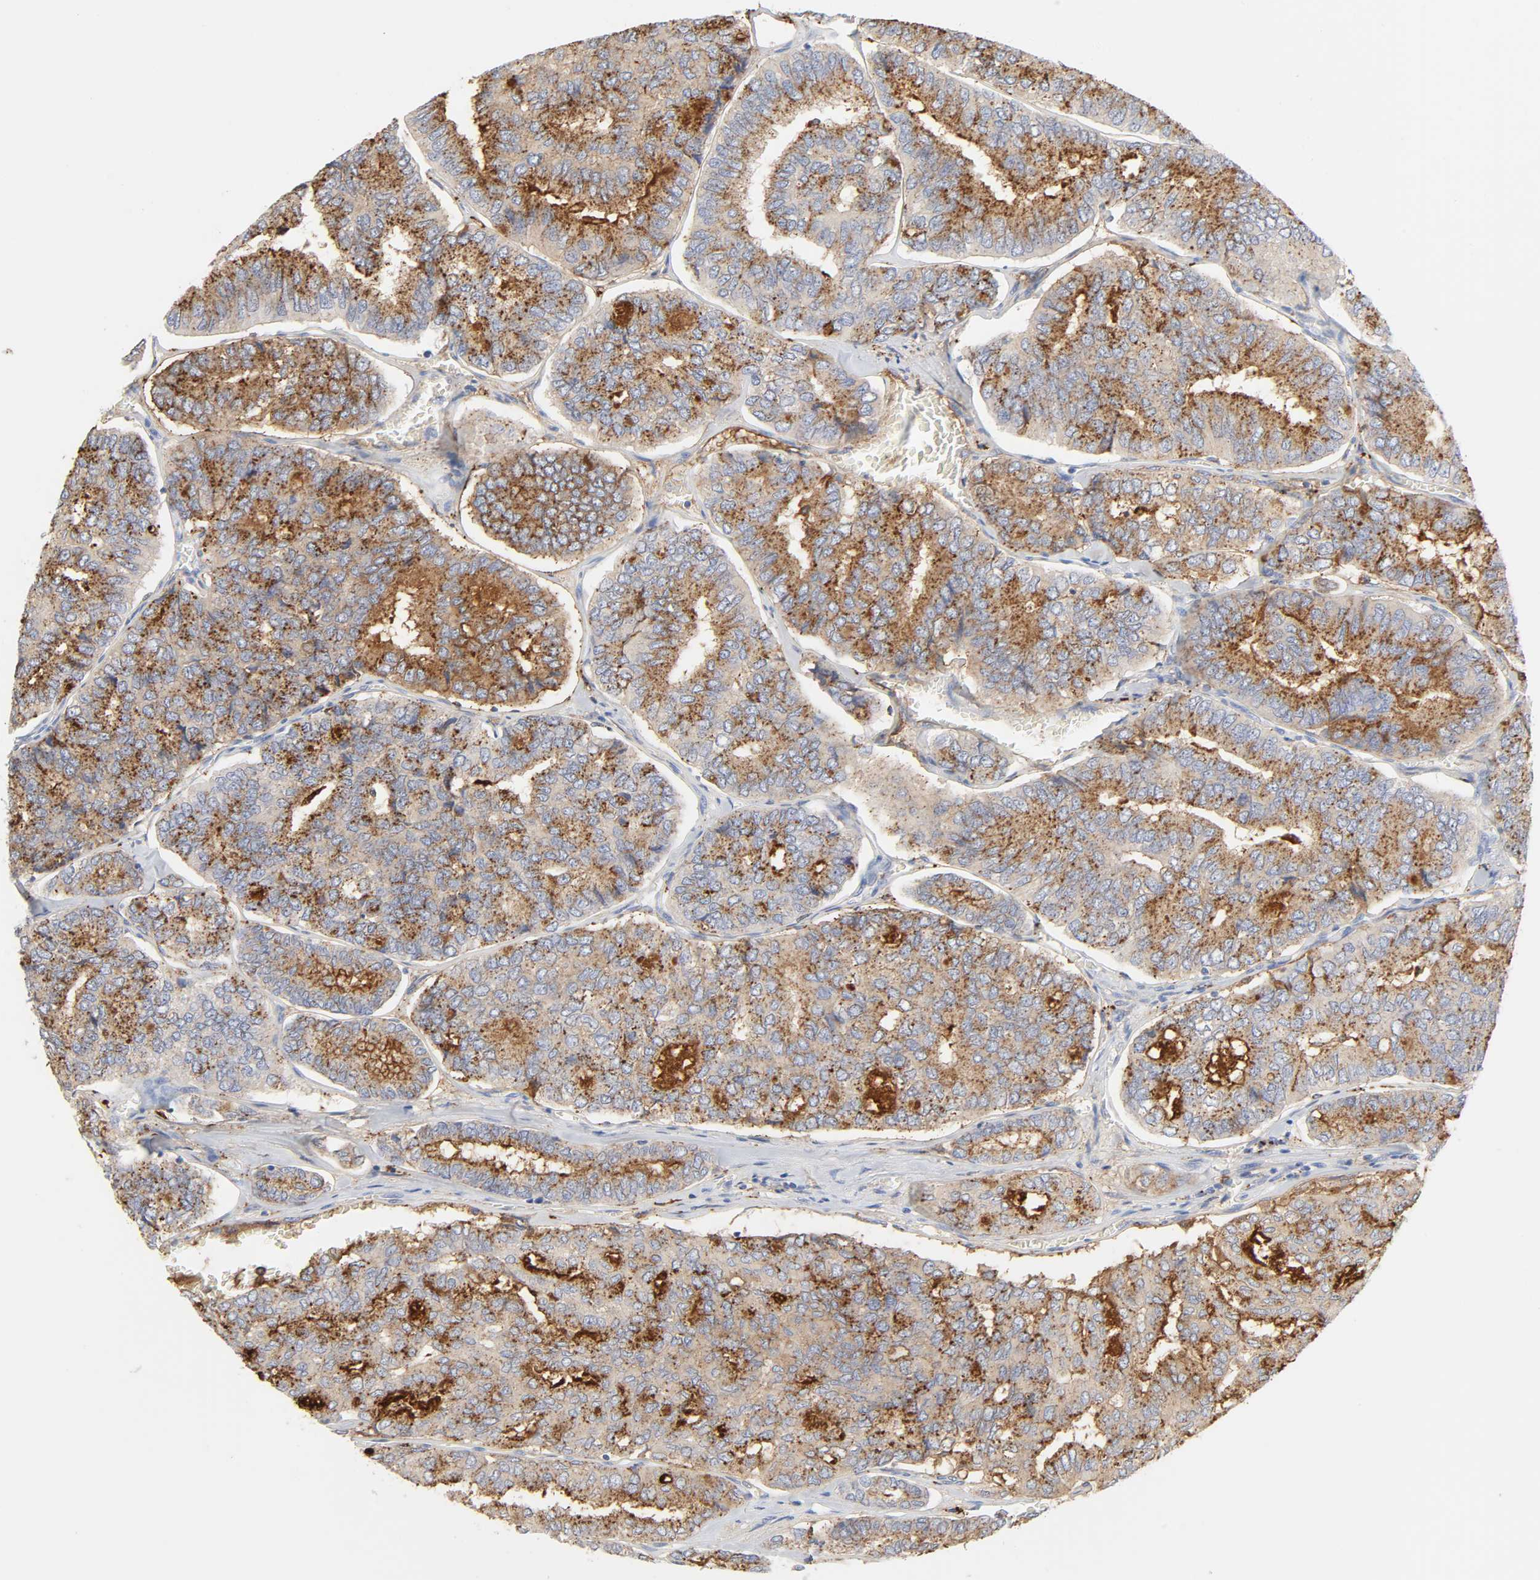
{"staining": {"intensity": "strong", "quantity": ">75%", "location": "cytoplasmic/membranous"}, "tissue": "thyroid cancer", "cell_type": "Tumor cells", "image_type": "cancer", "snomed": [{"axis": "morphology", "description": "Papillary adenocarcinoma, NOS"}, {"axis": "topography", "description": "Thyroid gland"}], "caption": "Immunohistochemical staining of papillary adenocarcinoma (thyroid) displays high levels of strong cytoplasmic/membranous protein positivity in about >75% of tumor cells.", "gene": "MAGEB17", "patient": {"sex": "female", "age": 35}}